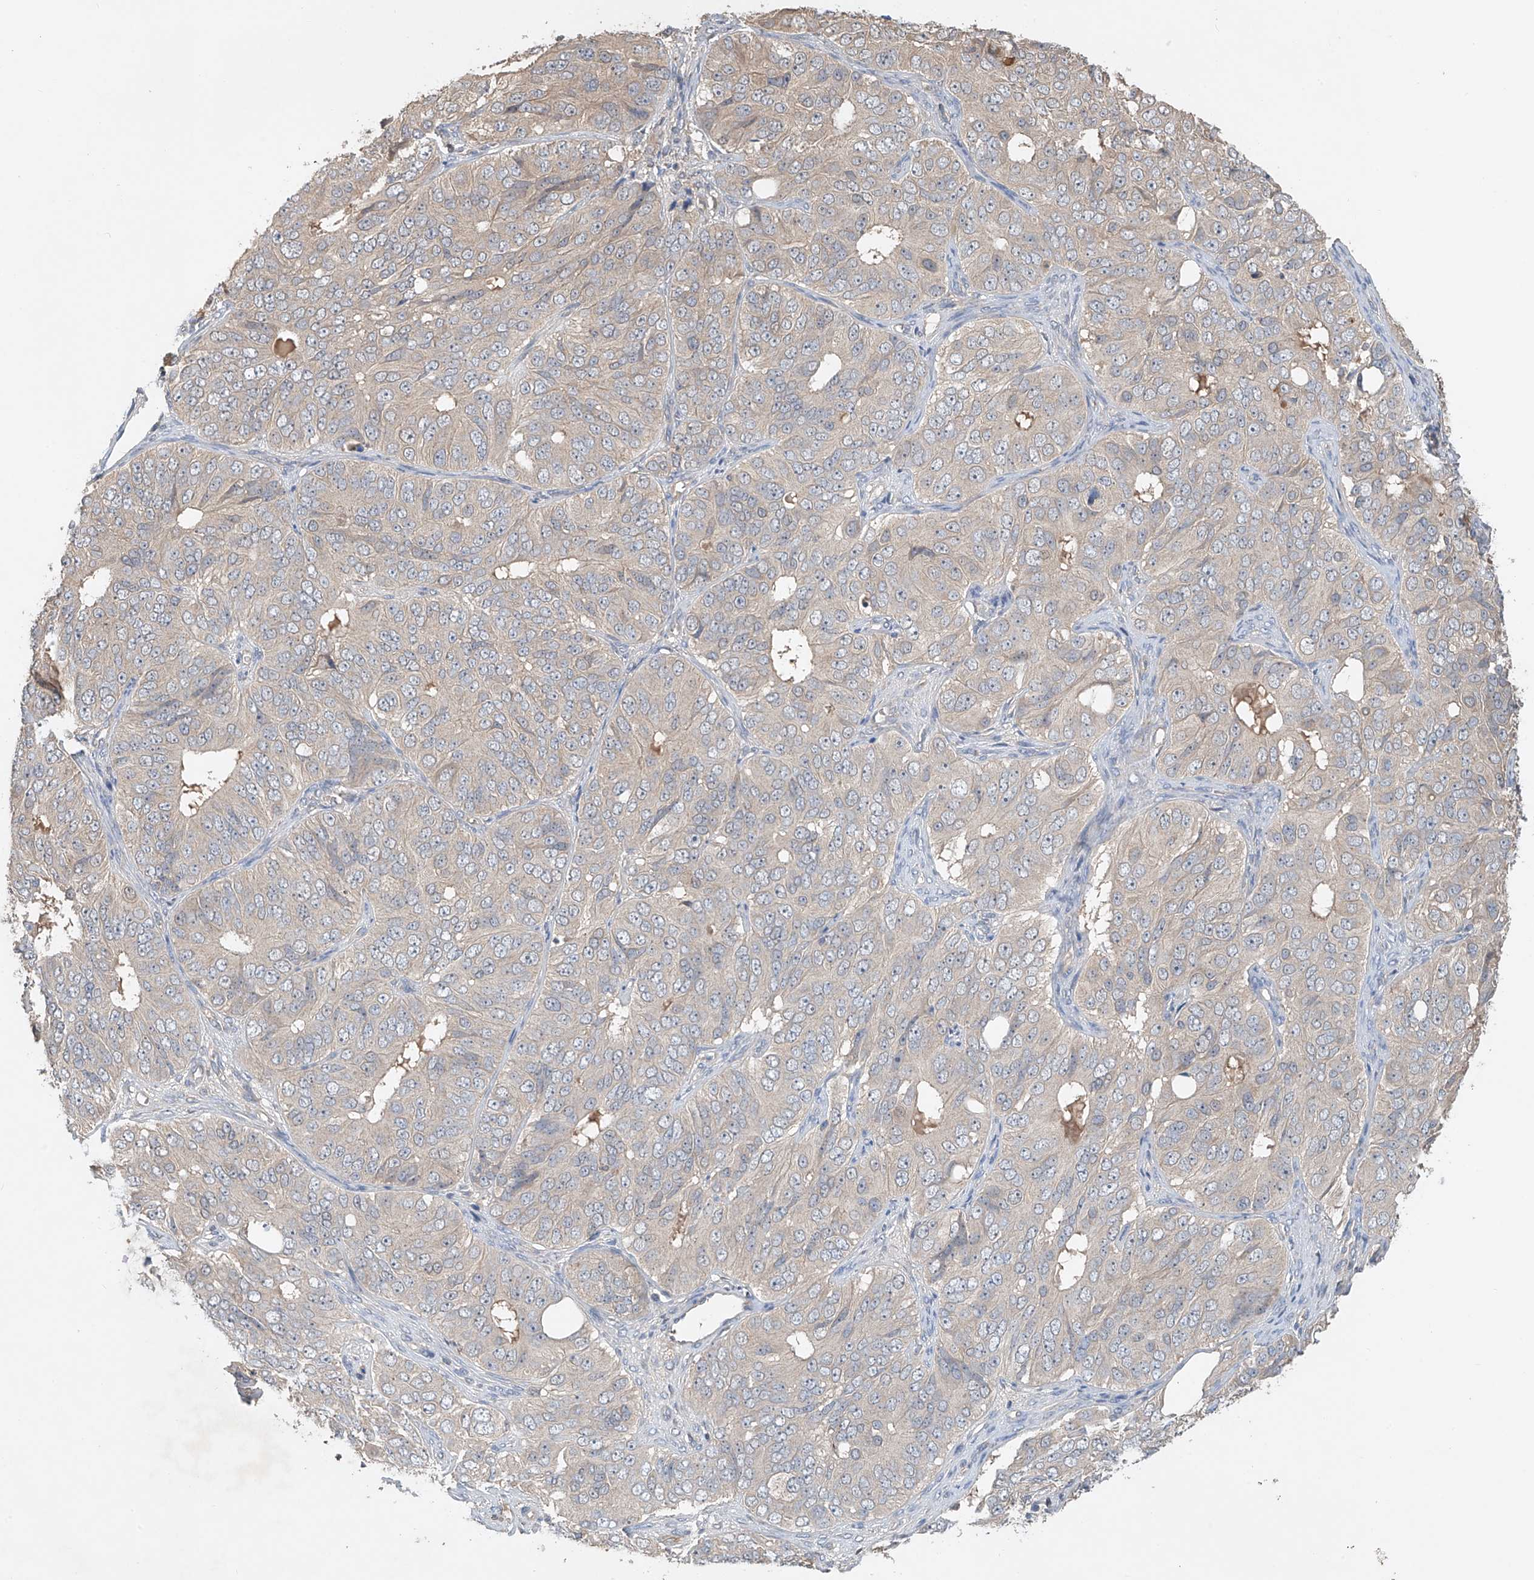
{"staining": {"intensity": "negative", "quantity": "none", "location": "none"}, "tissue": "ovarian cancer", "cell_type": "Tumor cells", "image_type": "cancer", "snomed": [{"axis": "morphology", "description": "Carcinoma, endometroid"}, {"axis": "topography", "description": "Ovary"}], "caption": "This is an immunohistochemistry photomicrograph of human endometroid carcinoma (ovarian). There is no positivity in tumor cells.", "gene": "GNB1L", "patient": {"sex": "female", "age": 51}}